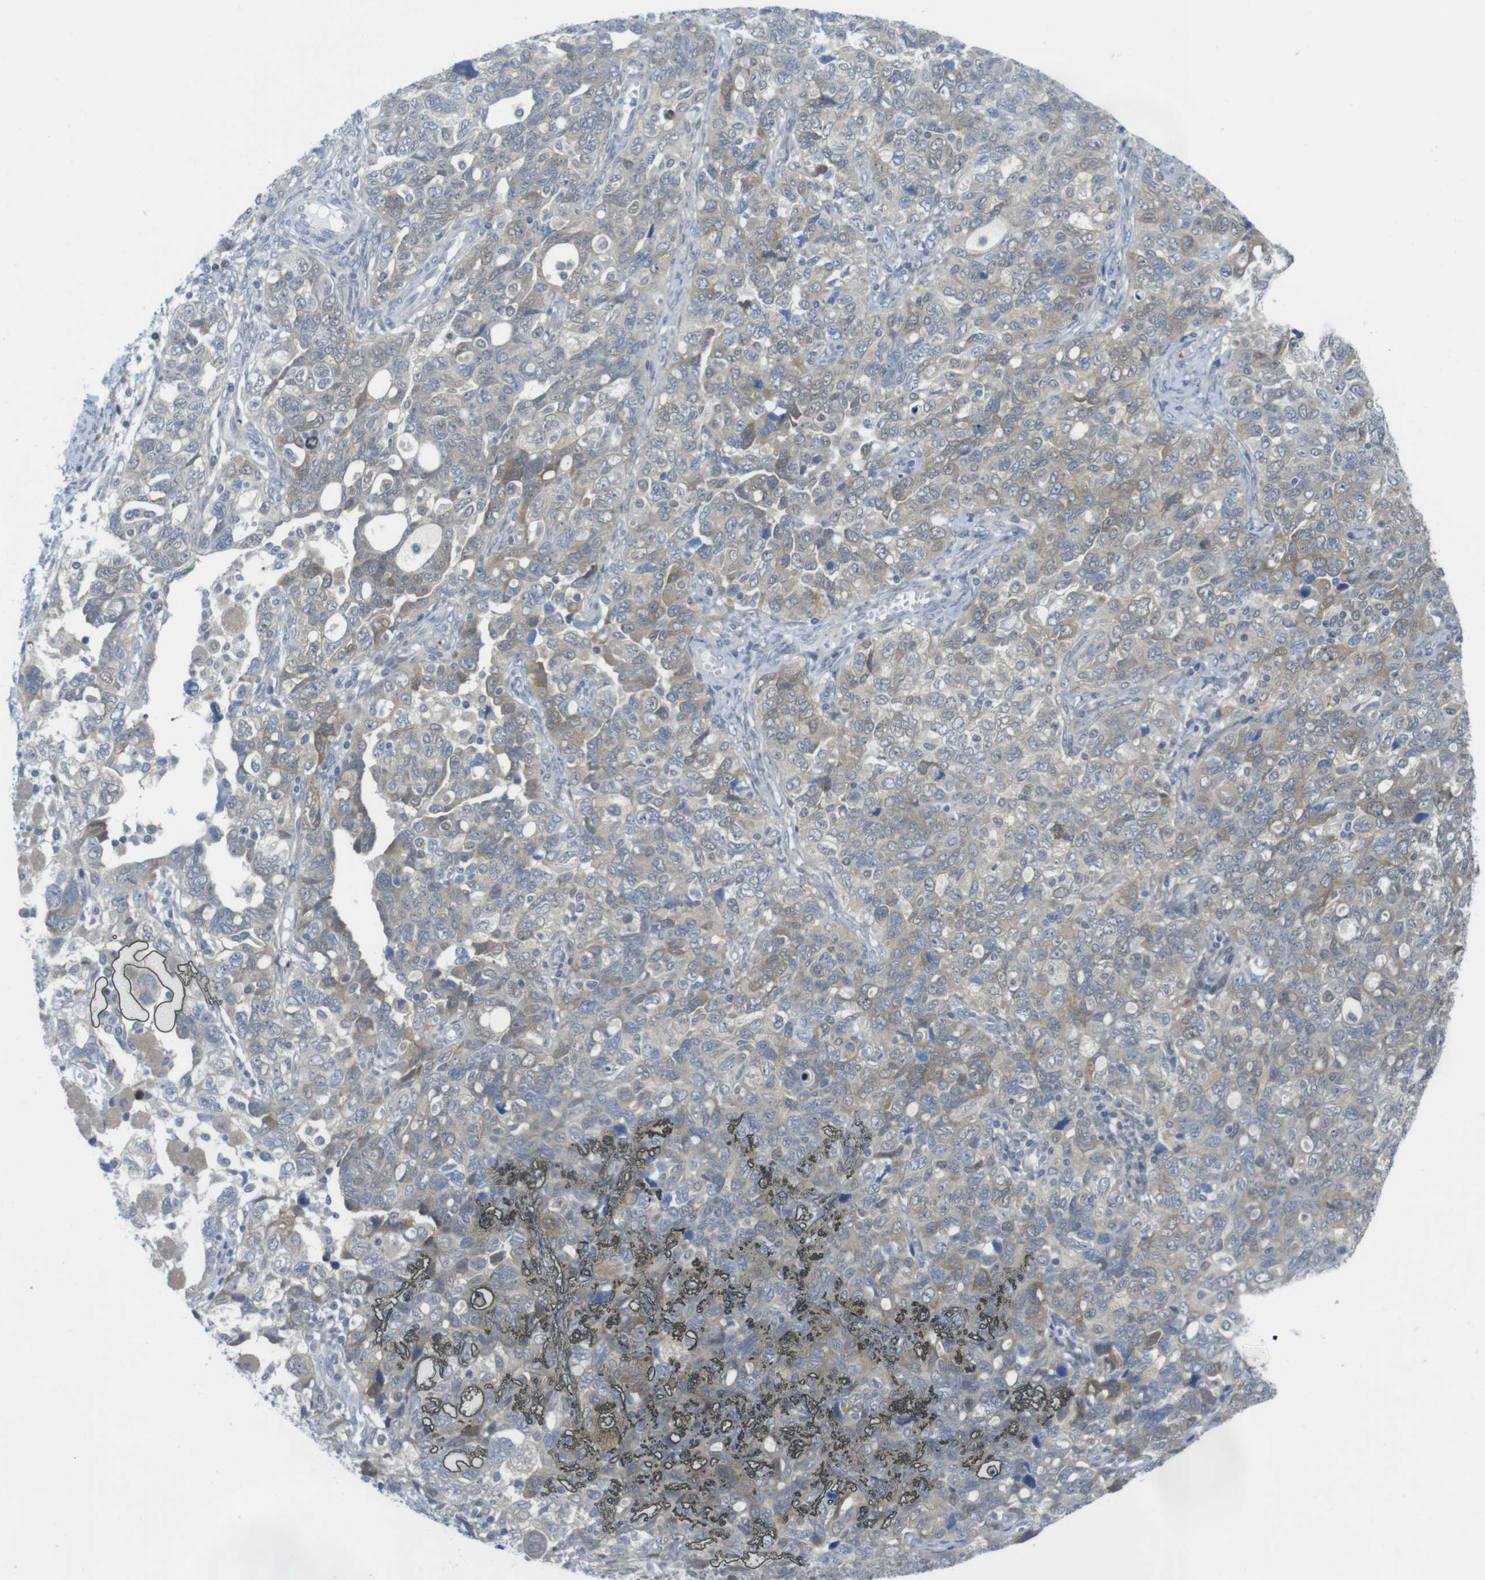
{"staining": {"intensity": "weak", "quantity": "25%-75%", "location": "cytoplasmic/membranous"}, "tissue": "ovarian cancer", "cell_type": "Tumor cells", "image_type": "cancer", "snomed": [{"axis": "morphology", "description": "Carcinoma, NOS"}, {"axis": "morphology", "description": "Cystadenocarcinoma, serous, NOS"}, {"axis": "topography", "description": "Ovary"}], "caption": "This is an image of immunohistochemistry (IHC) staining of serous cystadenocarcinoma (ovarian), which shows weak expression in the cytoplasmic/membranous of tumor cells.", "gene": "CASP2", "patient": {"sex": "female", "age": 69}}